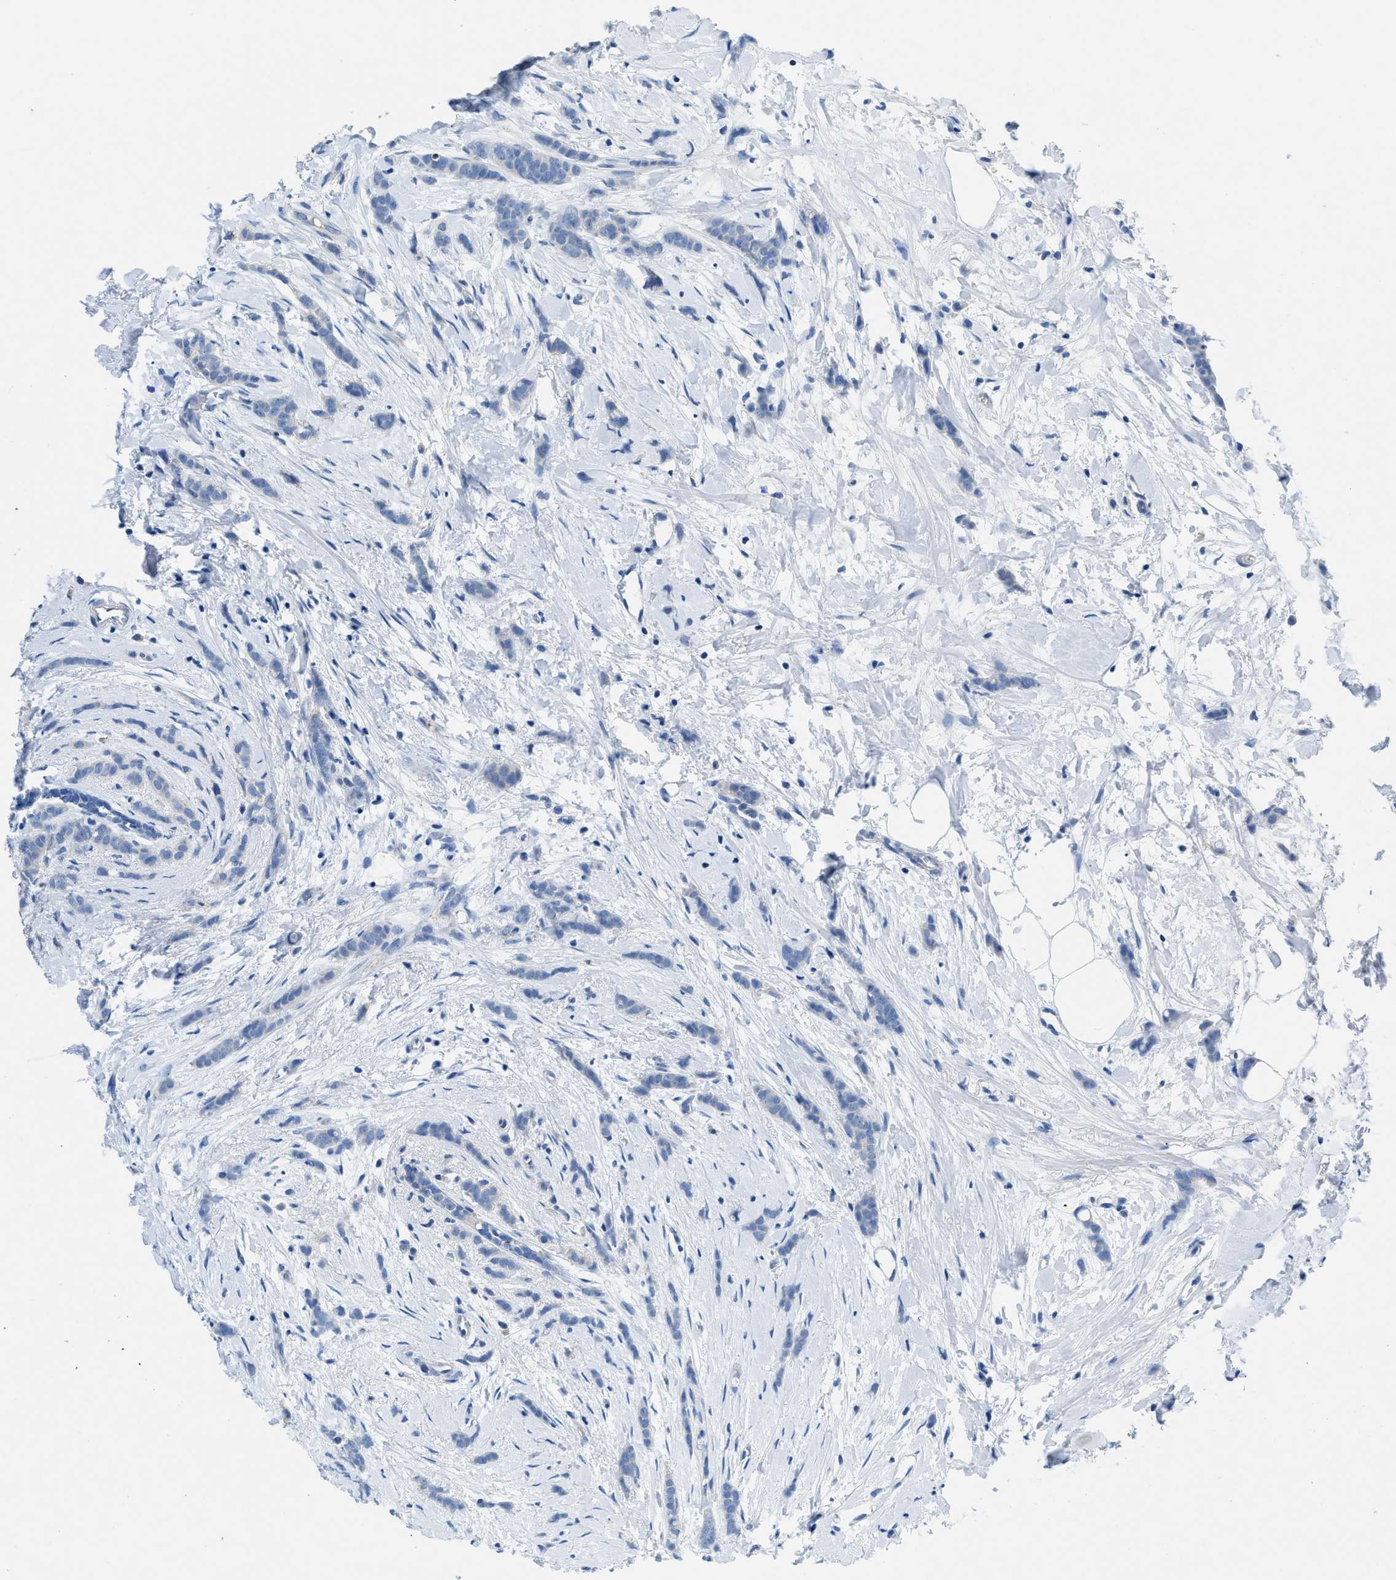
{"staining": {"intensity": "negative", "quantity": "none", "location": "none"}, "tissue": "breast cancer", "cell_type": "Tumor cells", "image_type": "cancer", "snomed": [{"axis": "morphology", "description": "Lobular carcinoma, in situ"}, {"axis": "morphology", "description": "Lobular carcinoma"}, {"axis": "topography", "description": "Breast"}], "caption": "Breast cancer (lobular carcinoma) stained for a protein using immunohistochemistry (IHC) shows no positivity tumor cells.", "gene": "SLC10A6", "patient": {"sex": "female", "age": 41}}